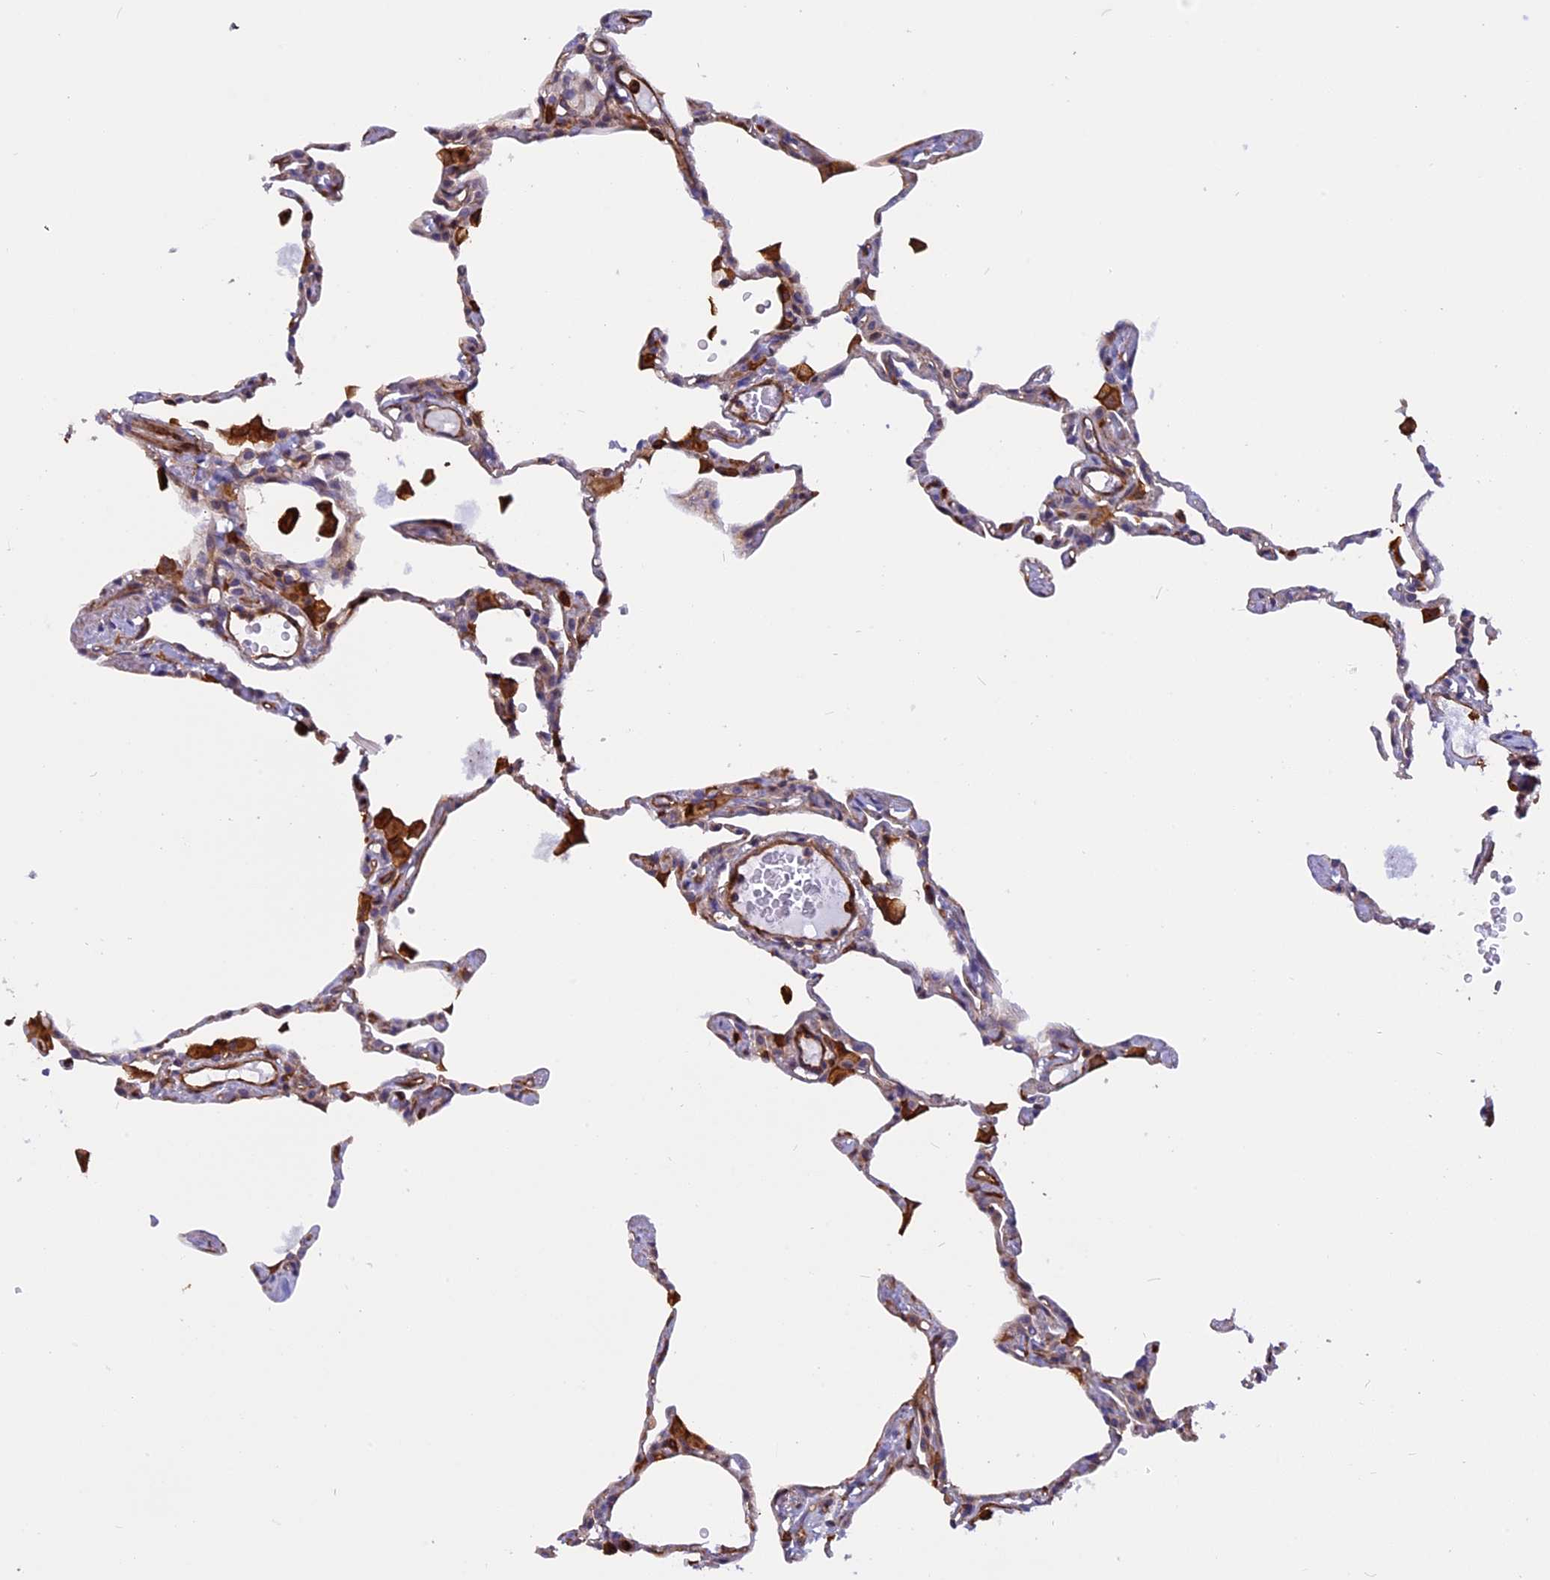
{"staining": {"intensity": "moderate", "quantity": "25%-75%", "location": "cytoplasmic/membranous"}, "tissue": "lung", "cell_type": "Alveolar cells", "image_type": "normal", "snomed": [{"axis": "morphology", "description": "Normal tissue, NOS"}, {"axis": "topography", "description": "Lung"}], "caption": "A micrograph of human lung stained for a protein displays moderate cytoplasmic/membranous brown staining in alveolar cells. Using DAB (brown) and hematoxylin (blue) stains, captured at high magnification using brightfield microscopy.", "gene": "EHBP1L1", "patient": {"sex": "female", "age": 49}}